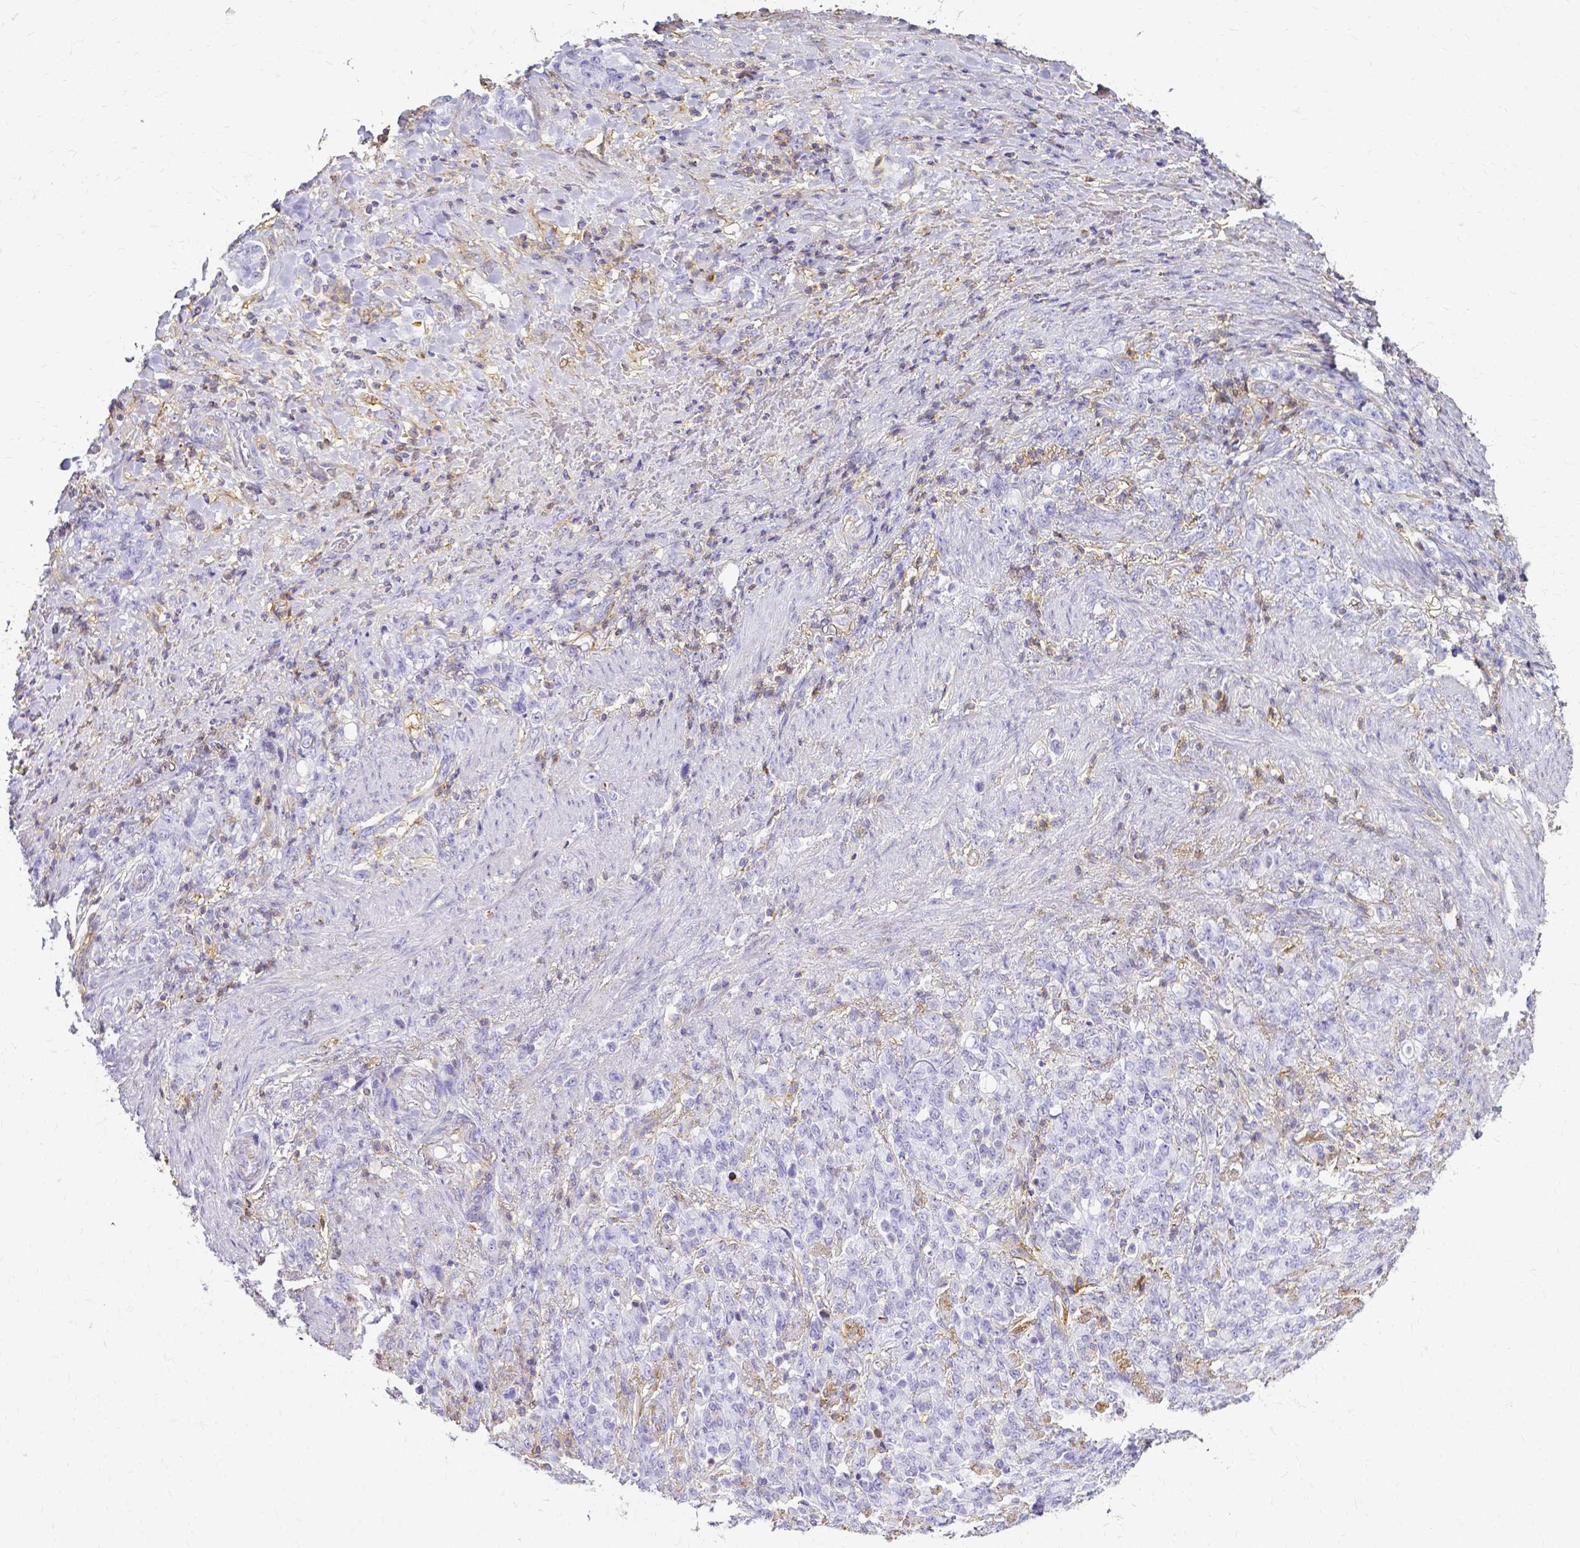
{"staining": {"intensity": "negative", "quantity": "none", "location": "none"}, "tissue": "stomach cancer", "cell_type": "Tumor cells", "image_type": "cancer", "snomed": [{"axis": "morphology", "description": "Adenocarcinoma, NOS"}, {"axis": "topography", "description": "Stomach"}], "caption": "High magnification brightfield microscopy of adenocarcinoma (stomach) stained with DAB (brown) and counterstained with hematoxylin (blue): tumor cells show no significant expression.", "gene": "HSPA12A", "patient": {"sex": "female", "age": 79}}